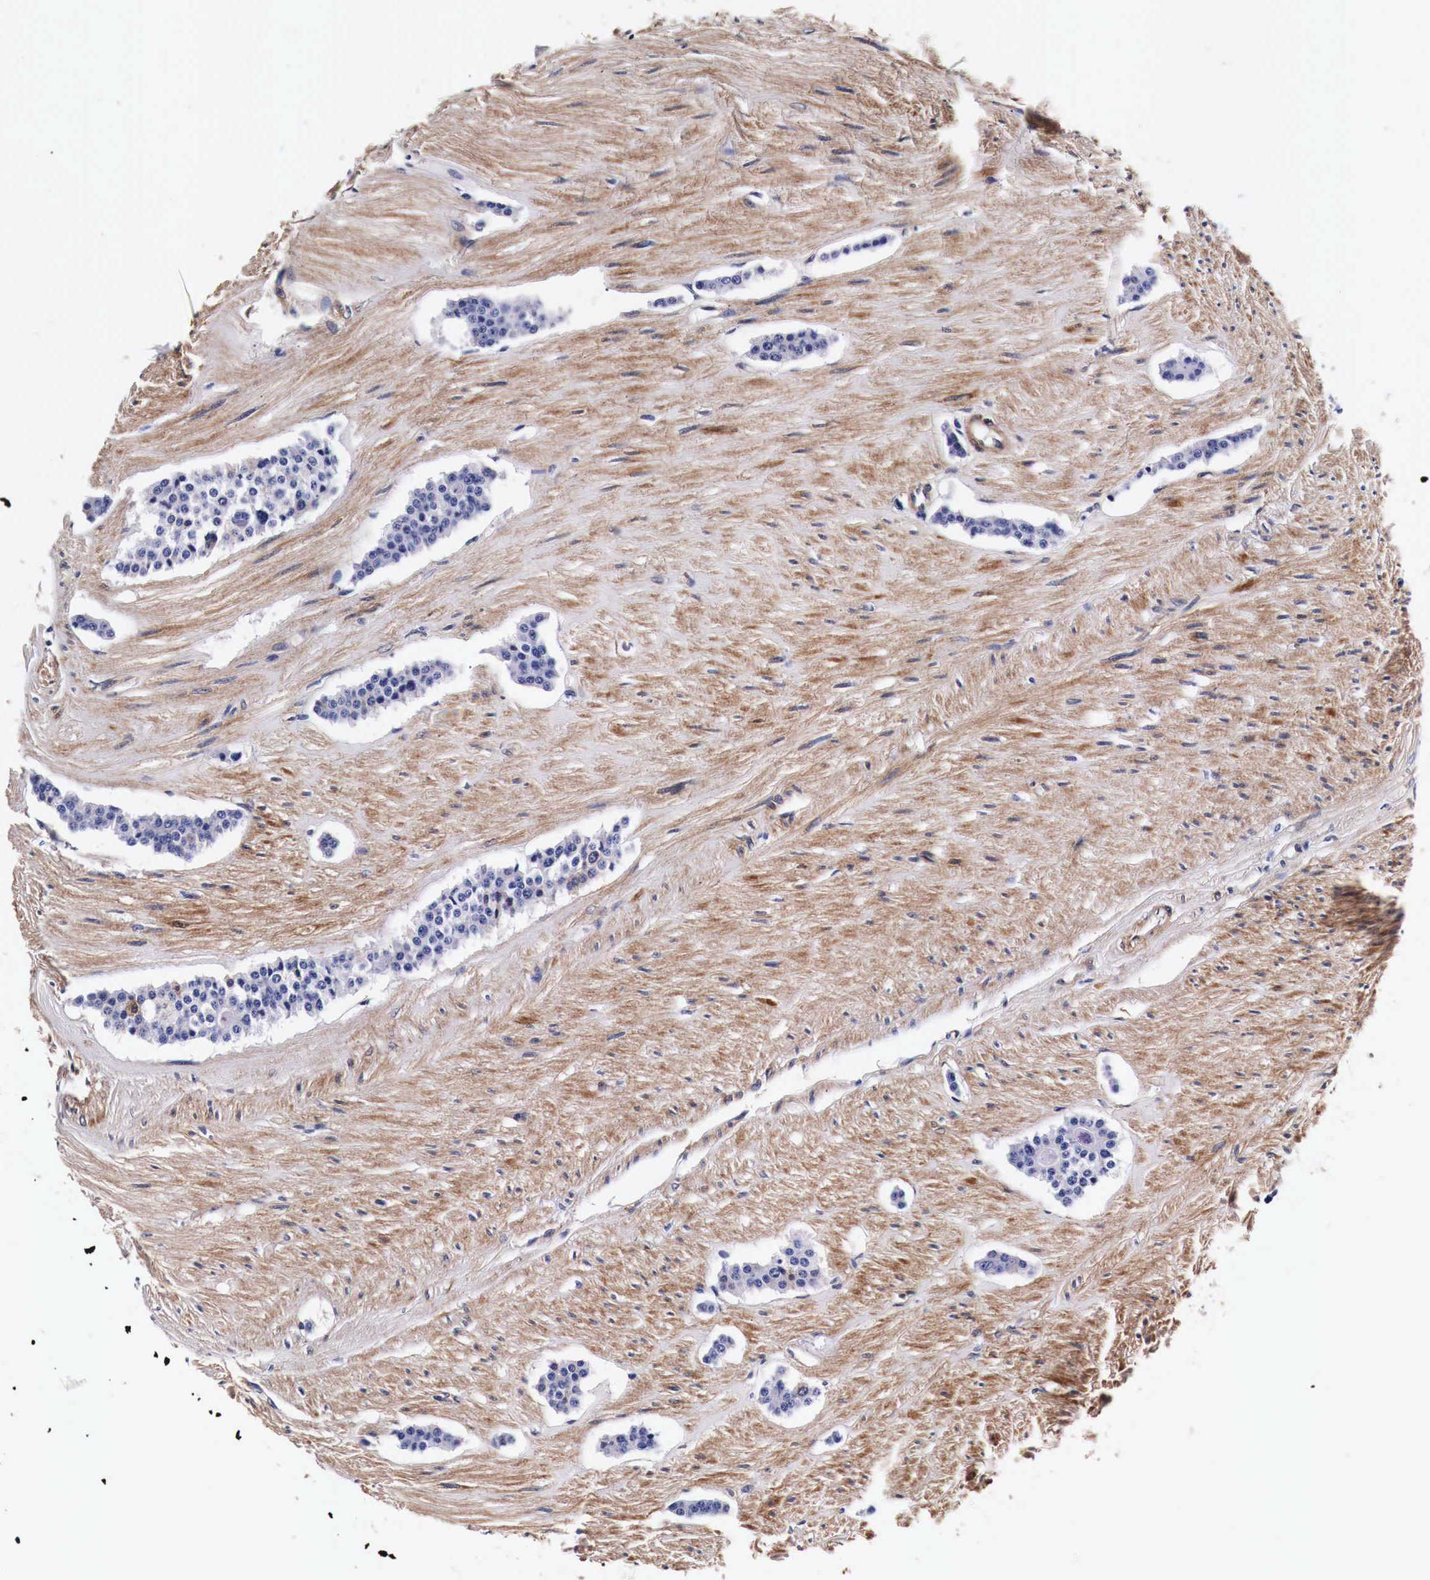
{"staining": {"intensity": "negative", "quantity": "none", "location": "none"}, "tissue": "carcinoid", "cell_type": "Tumor cells", "image_type": "cancer", "snomed": [{"axis": "morphology", "description": "Carcinoid, malignant, NOS"}, {"axis": "topography", "description": "Small intestine"}], "caption": "This is a photomicrograph of immunohistochemistry staining of carcinoid, which shows no positivity in tumor cells.", "gene": "HSPB1", "patient": {"sex": "male", "age": 60}}